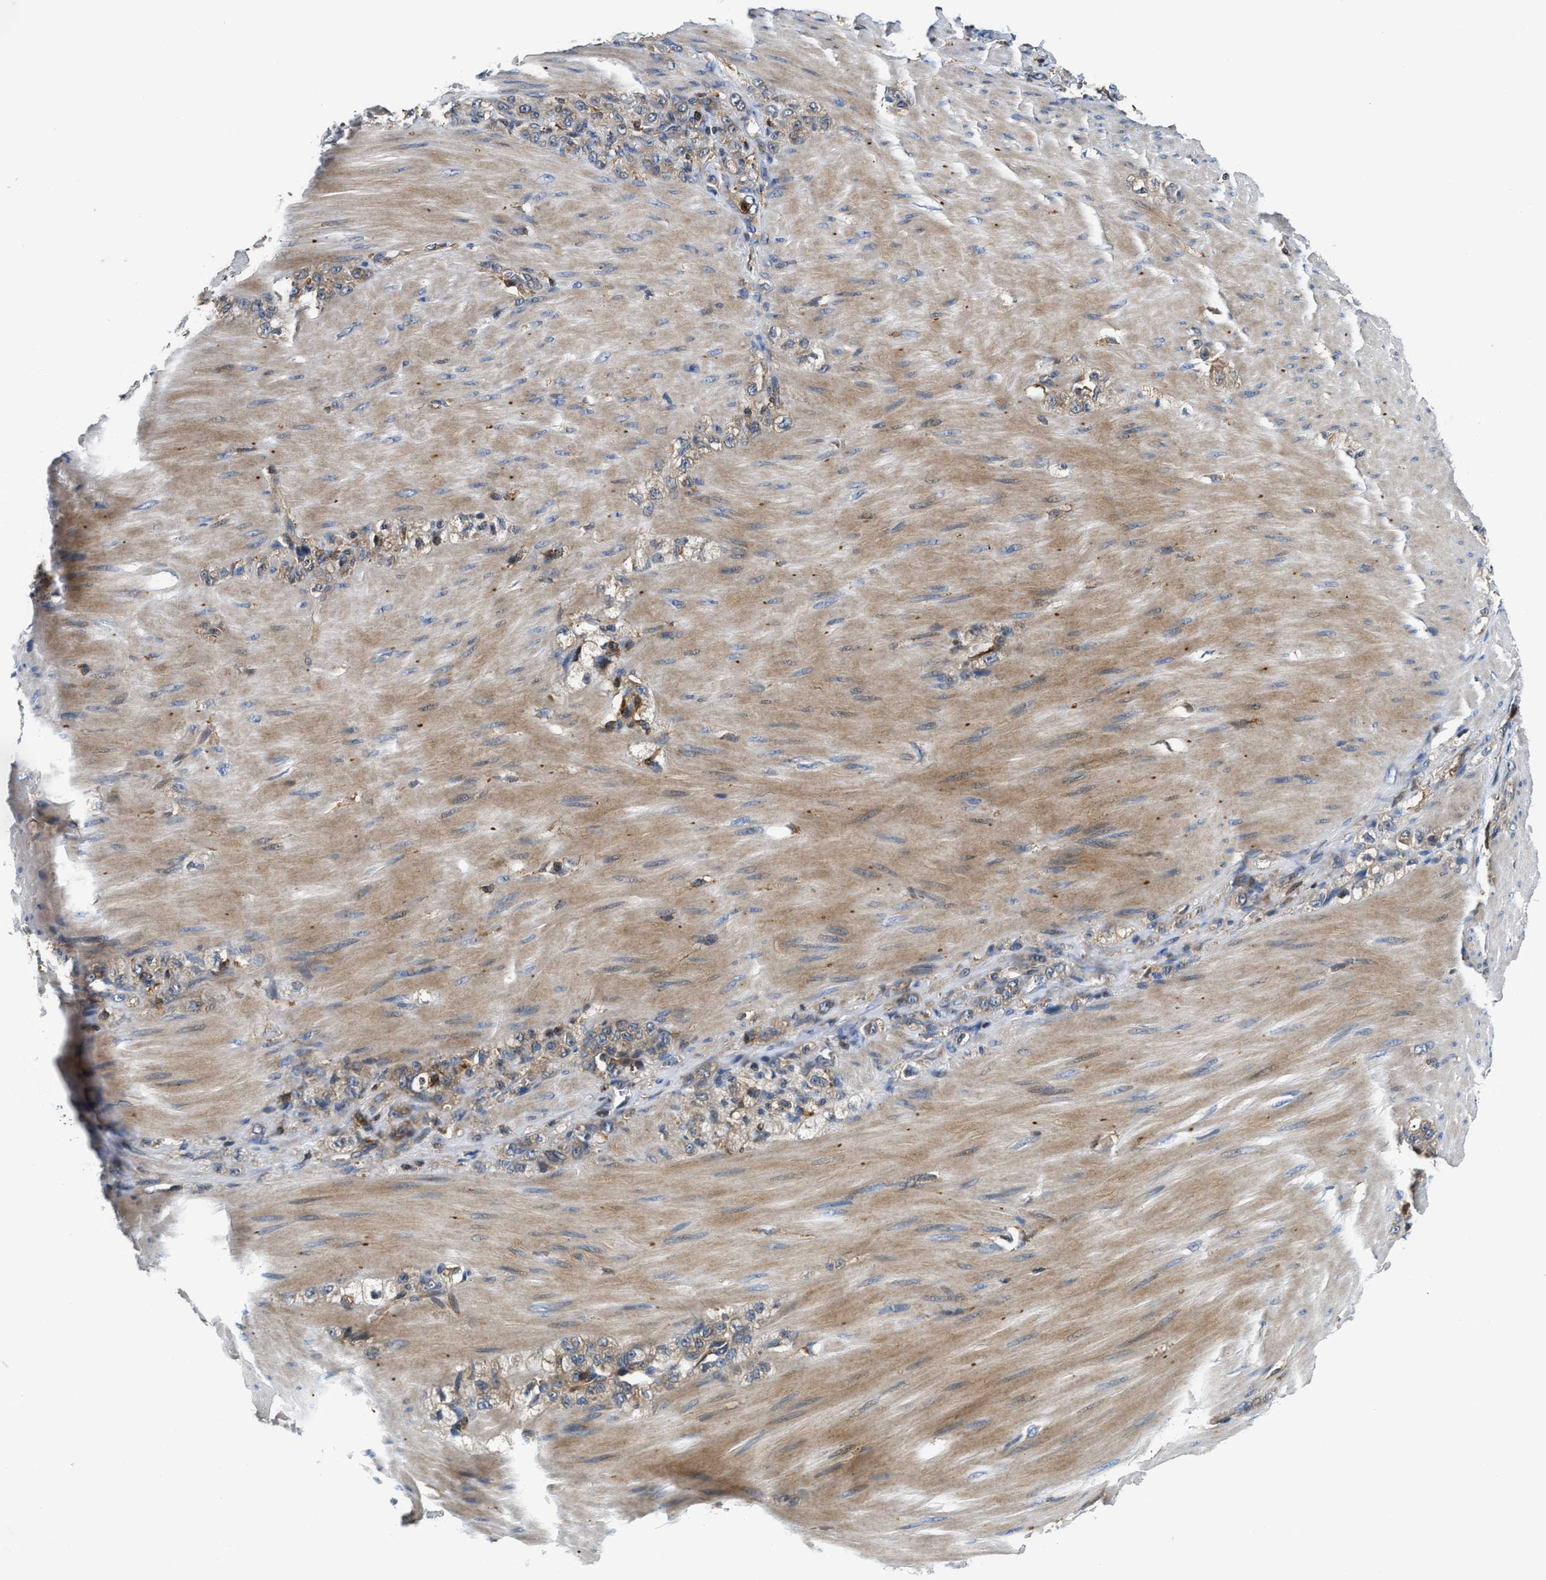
{"staining": {"intensity": "moderate", "quantity": "25%-75%", "location": "cytoplasmic/membranous"}, "tissue": "stomach cancer", "cell_type": "Tumor cells", "image_type": "cancer", "snomed": [{"axis": "morphology", "description": "Normal tissue, NOS"}, {"axis": "morphology", "description": "Adenocarcinoma, NOS"}, {"axis": "topography", "description": "Stomach"}], "caption": "About 25%-75% of tumor cells in human adenocarcinoma (stomach) display moderate cytoplasmic/membranous protein staining as visualized by brown immunohistochemical staining.", "gene": "OSTF1", "patient": {"sex": "male", "age": 82}}